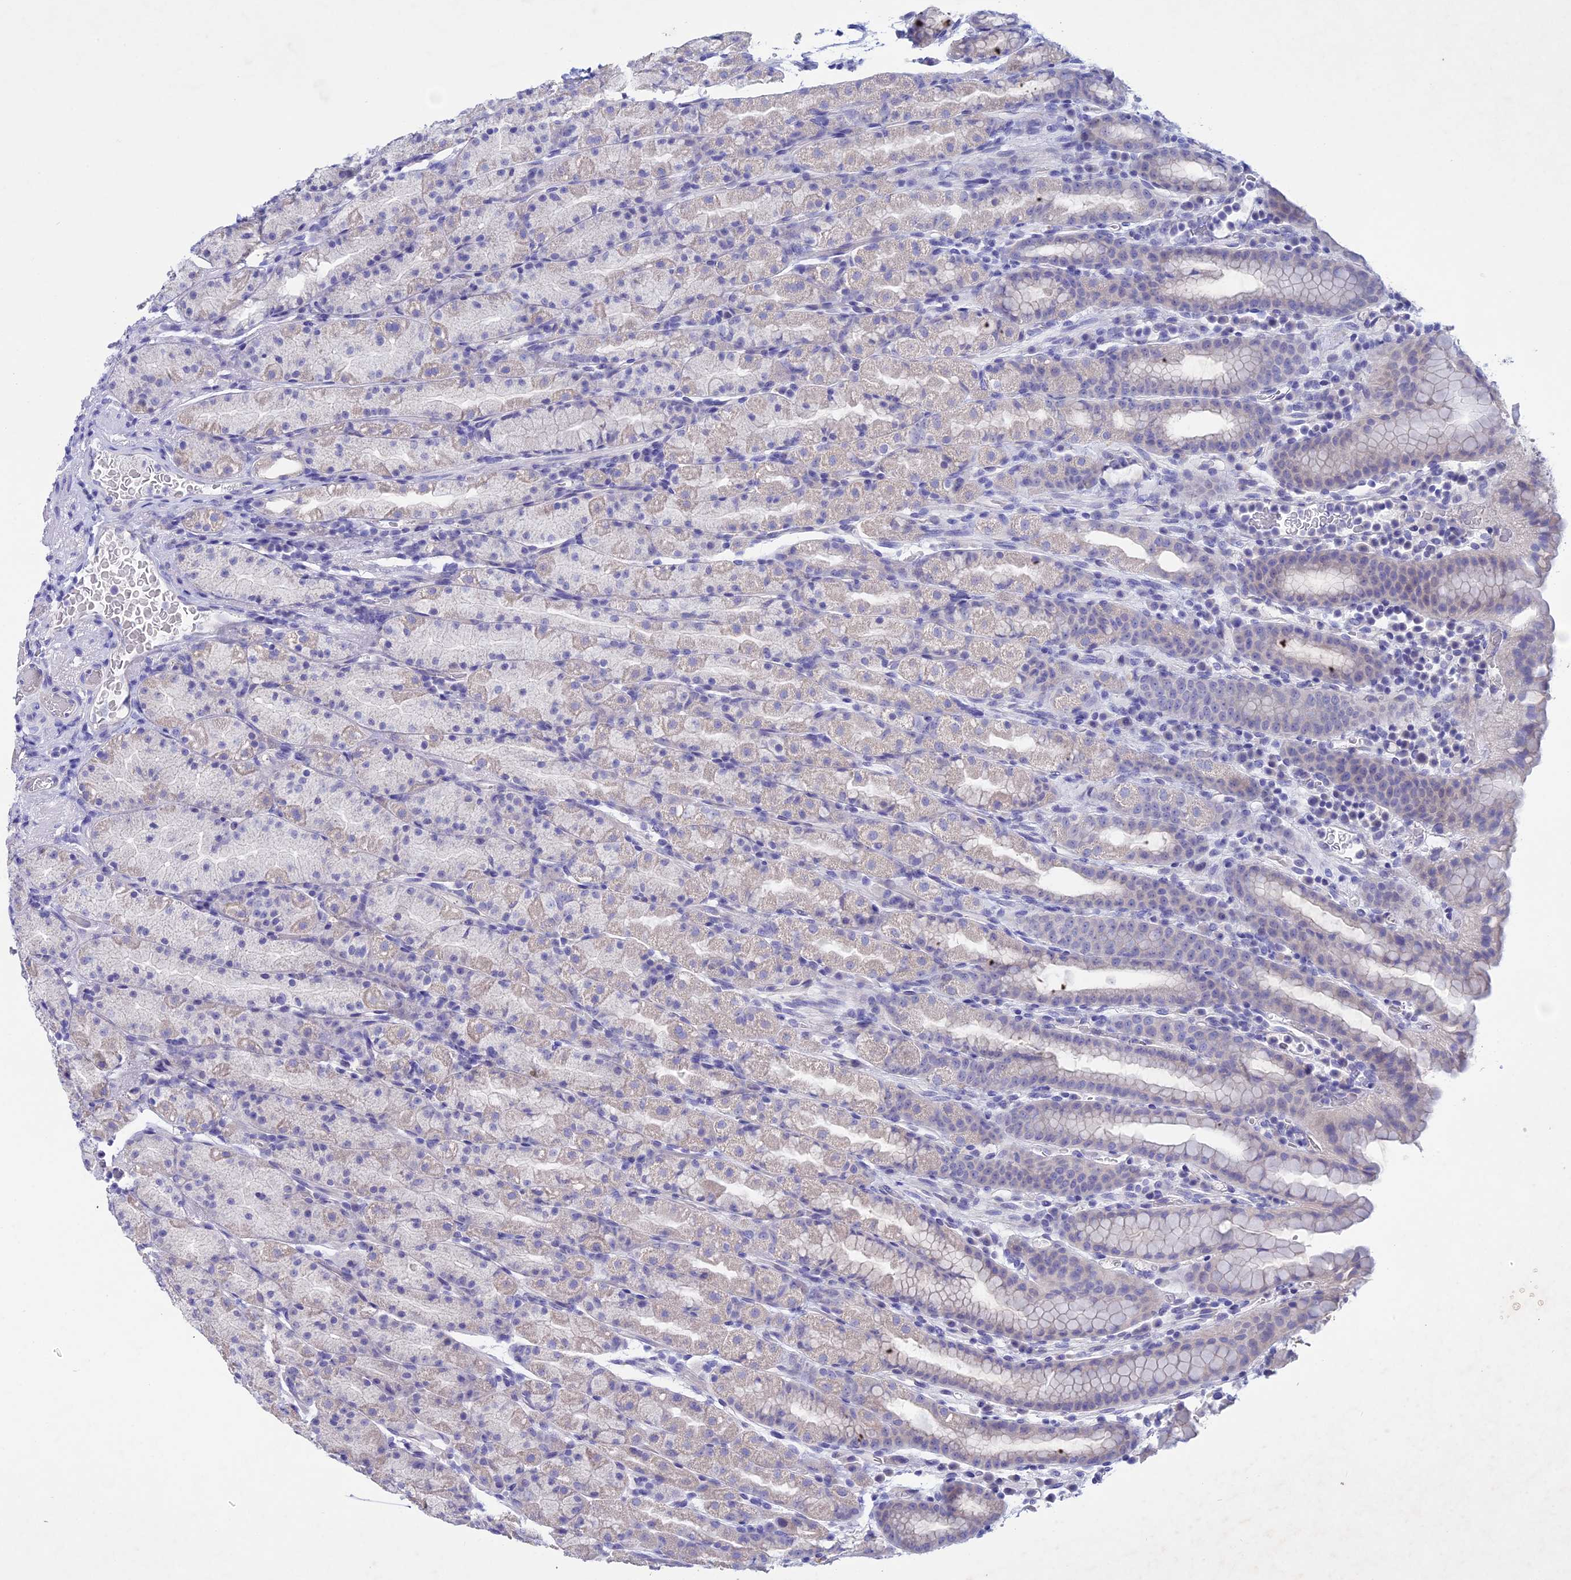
{"staining": {"intensity": "negative", "quantity": "none", "location": "none"}, "tissue": "stomach", "cell_type": "Glandular cells", "image_type": "normal", "snomed": [{"axis": "morphology", "description": "Normal tissue, NOS"}, {"axis": "topography", "description": "Stomach, upper"}, {"axis": "topography", "description": "Stomach, lower"}, {"axis": "topography", "description": "Small intestine"}], "caption": "A high-resolution image shows immunohistochemistry staining of benign stomach, which reveals no significant staining in glandular cells.", "gene": "BTBD19", "patient": {"sex": "male", "age": 68}}